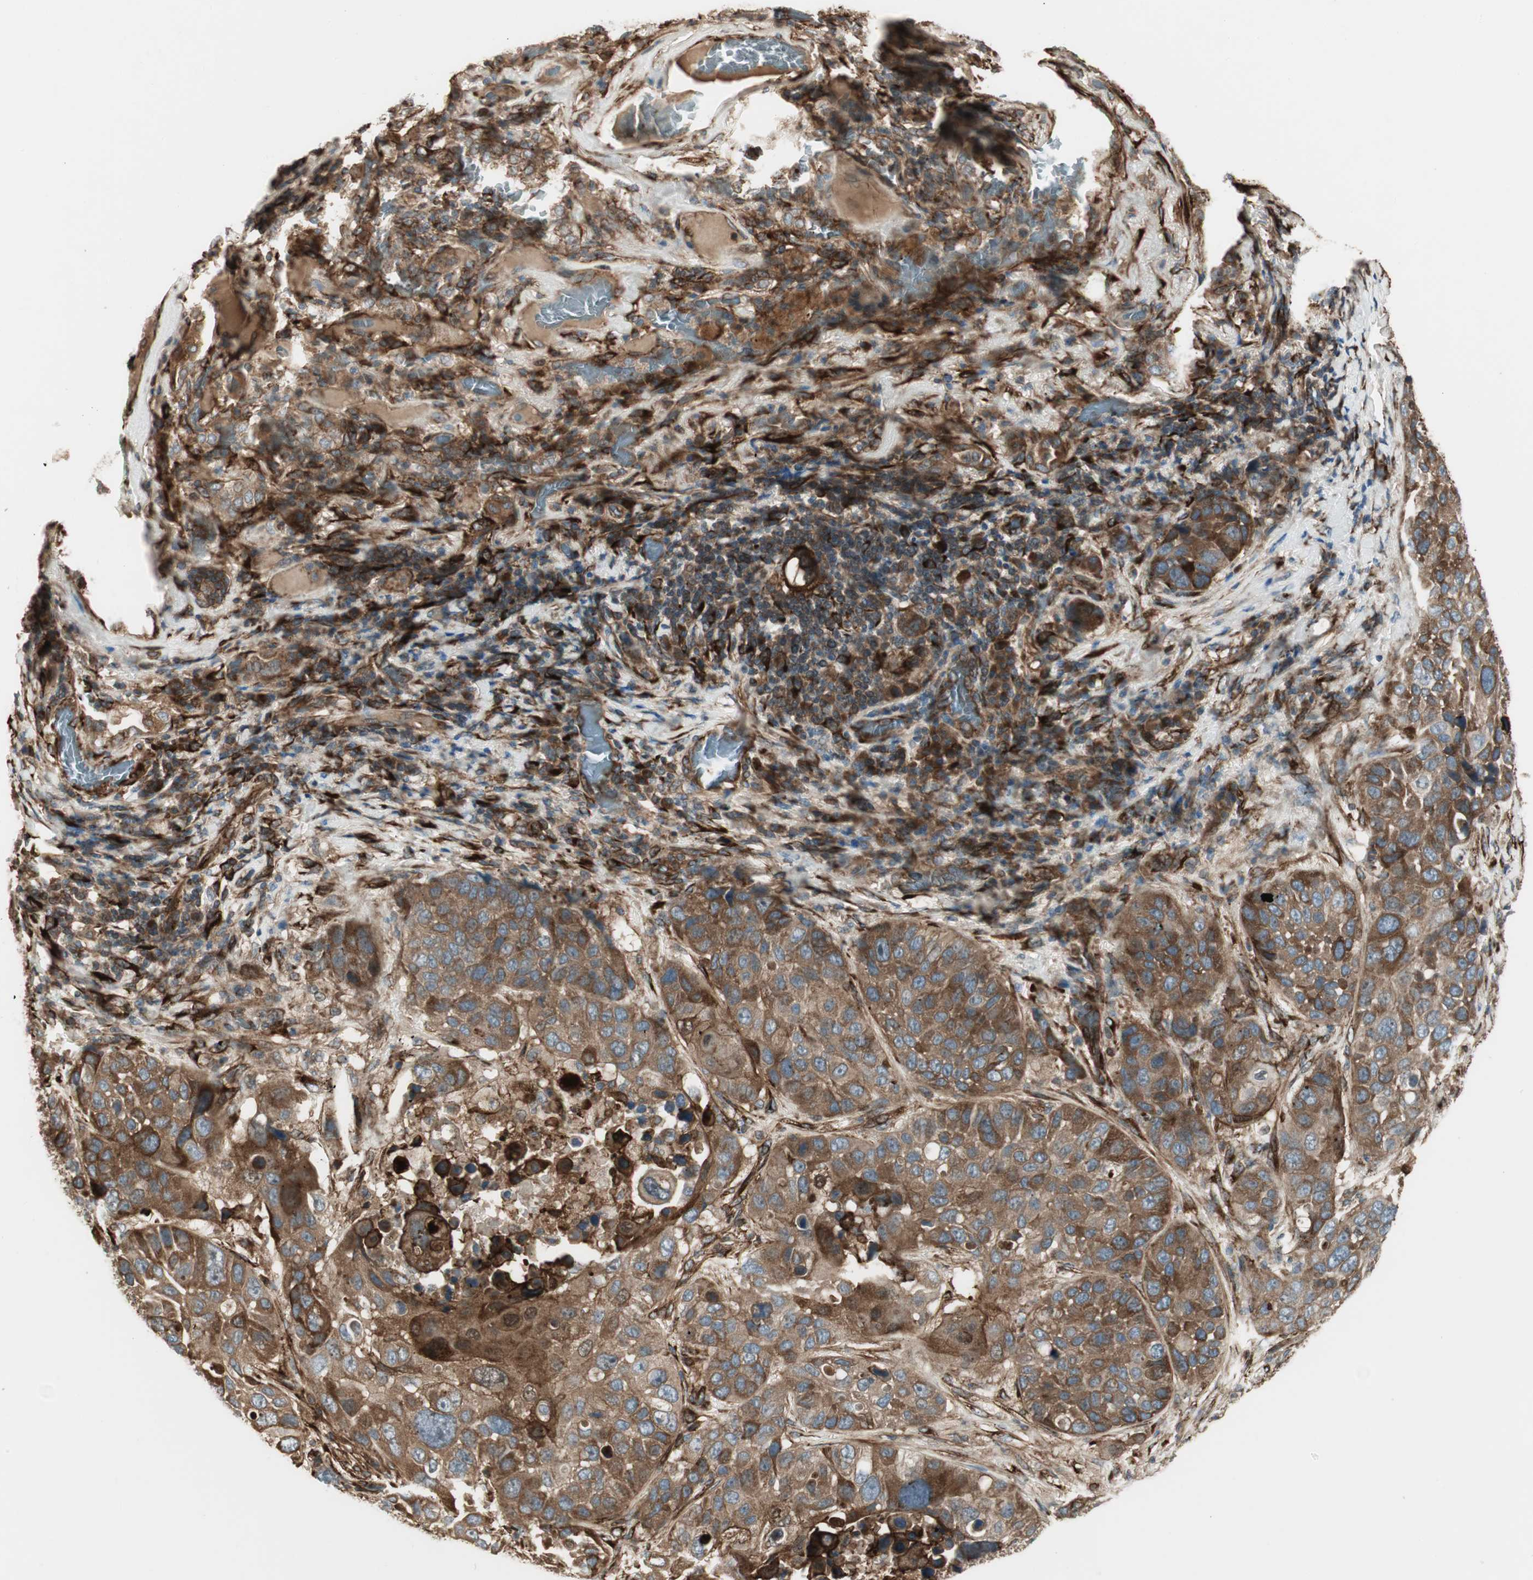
{"staining": {"intensity": "moderate", "quantity": ">75%", "location": "cytoplasmic/membranous"}, "tissue": "lung cancer", "cell_type": "Tumor cells", "image_type": "cancer", "snomed": [{"axis": "morphology", "description": "Squamous cell carcinoma, NOS"}, {"axis": "topography", "description": "Lung"}], "caption": "Human squamous cell carcinoma (lung) stained with a protein marker demonstrates moderate staining in tumor cells.", "gene": "PRKG1", "patient": {"sex": "male", "age": 57}}